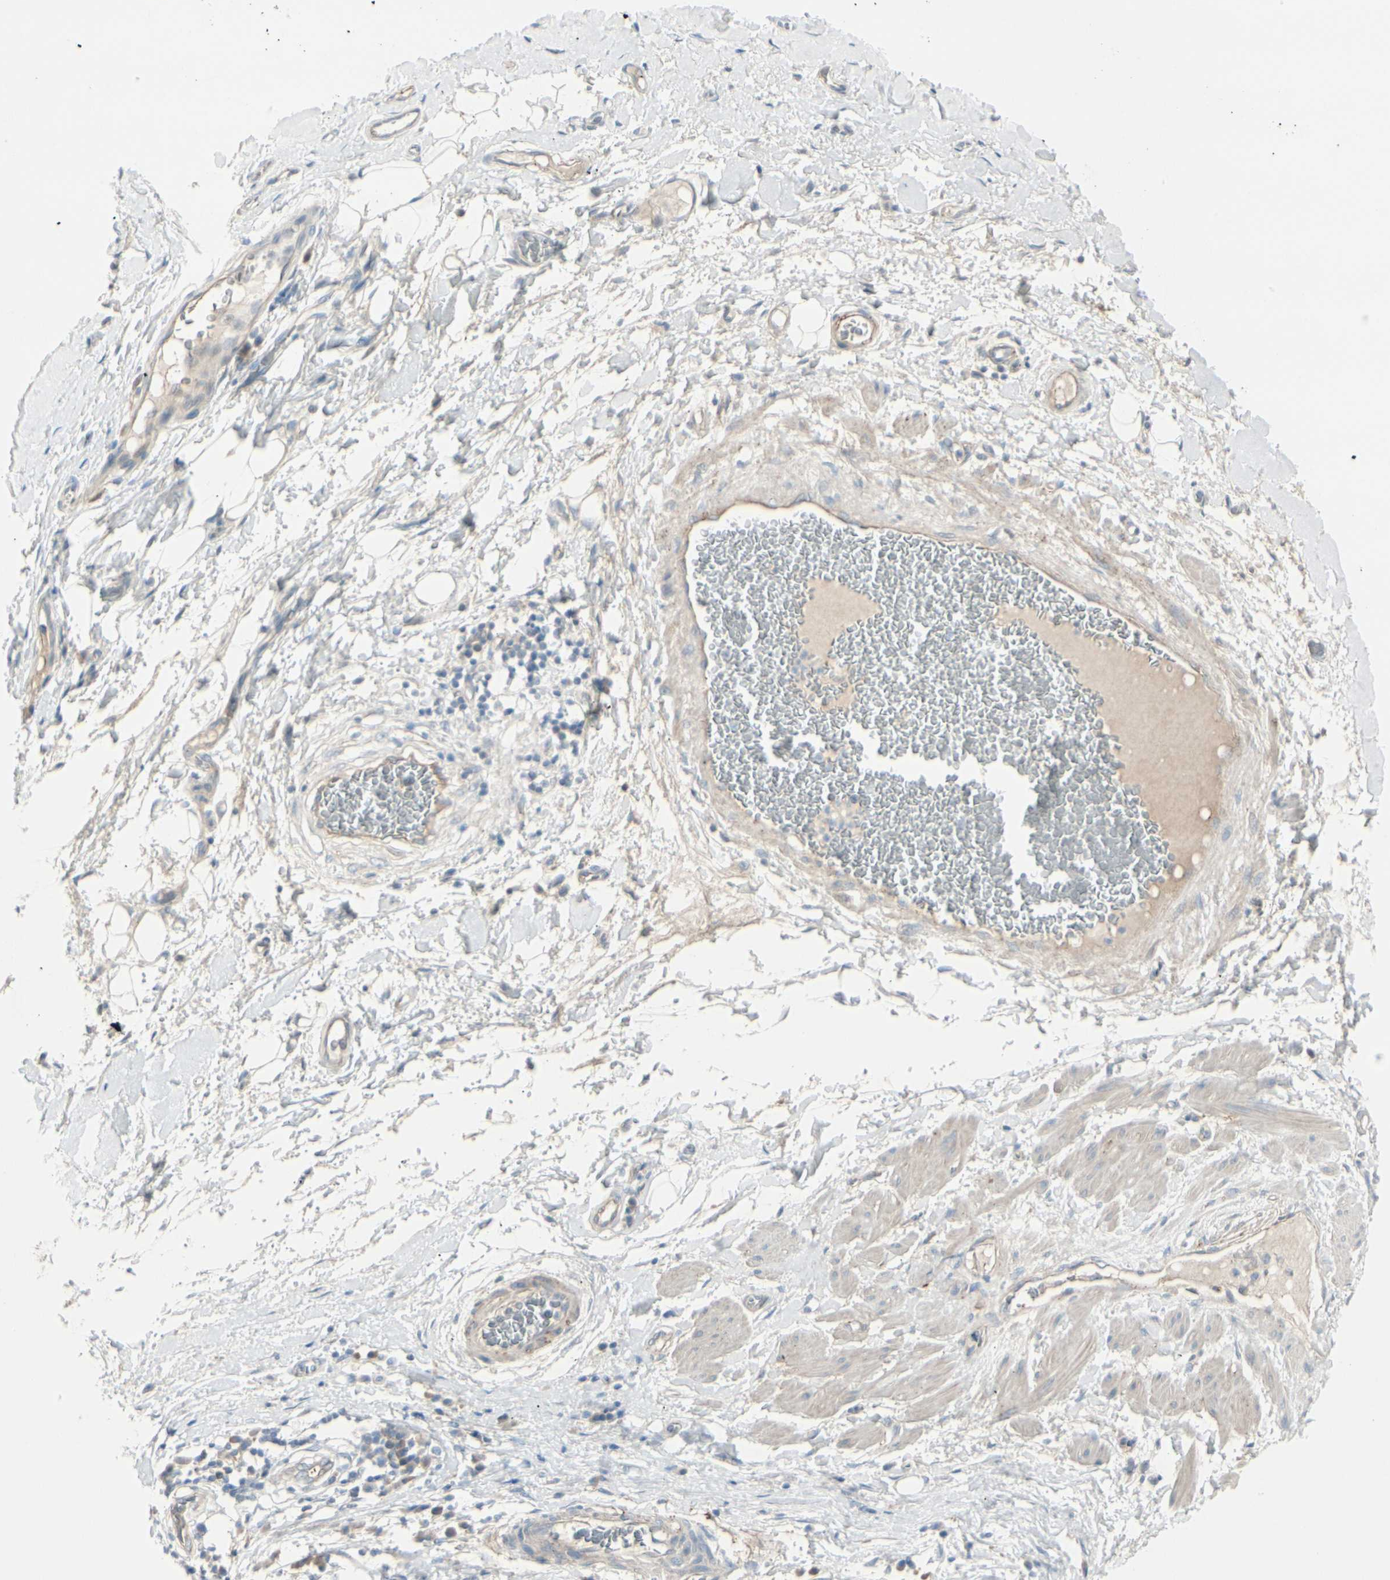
{"staining": {"intensity": "weak", "quantity": "25%-75%", "location": "cytoplasmic/membranous"}, "tissue": "adipose tissue", "cell_type": "Adipocytes", "image_type": "normal", "snomed": [{"axis": "morphology", "description": "Normal tissue, NOS"}, {"axis": "morphology", "description": "Adenocarcinoma, NOS"}, {"axis": "topography", "description": "Esophagus"}], "caption": "High-power microscopy captured an immunohistochemistry (IHC) micrograph of normal adipose tissue, revealing weak cytoplasmic/membranous positivity in approximately 25%-75% of adipocytes. (DAB (3,3'-diaminobenzidine) = brown stain, brightfield microscopy at high magnification).", "gene": "CACNA2D1", "patient": {"sex": "male", "age": 62}}